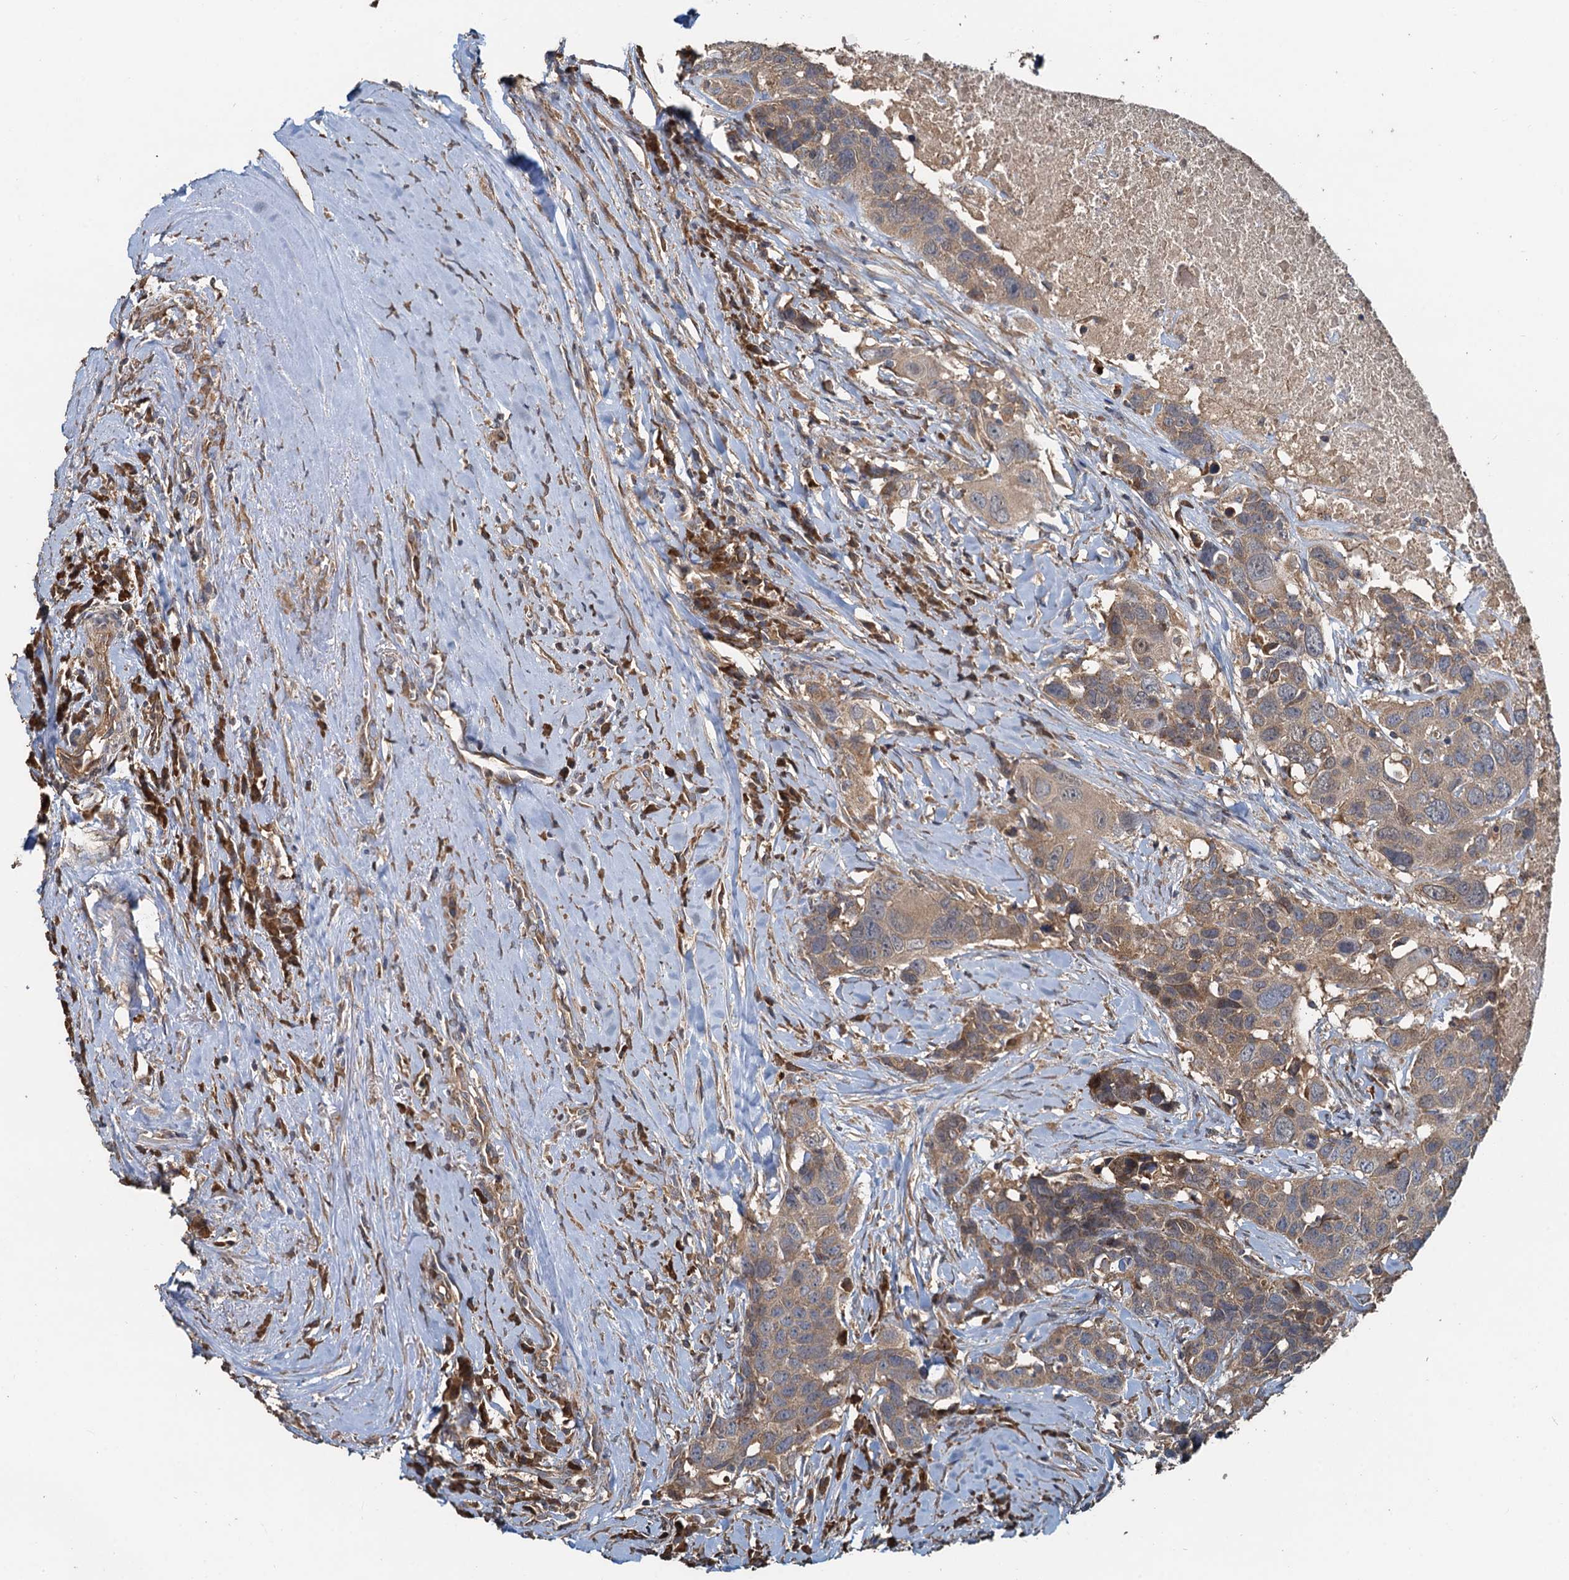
{"staining": {"intensity": "weak", "quantity": ">75%", "location": "cytoplasmic/membranous"}, "tissue": "head and neck cancer", "cell_type": "Tumor cells", "image_type": "cancer", "snomed": [{"axis": "morphology", "description": "Squamous cell carcinoma, NOS"}, {"axis": "topography", "description": "Head-Neck"}], "caption": "The immunohistochemical stain highlights weak cytoplasmic/membranous expression in tumor cells of head and neck cancer tissue.", "gene": "HYI", "patient": {"sex": "male", "age": 66}}